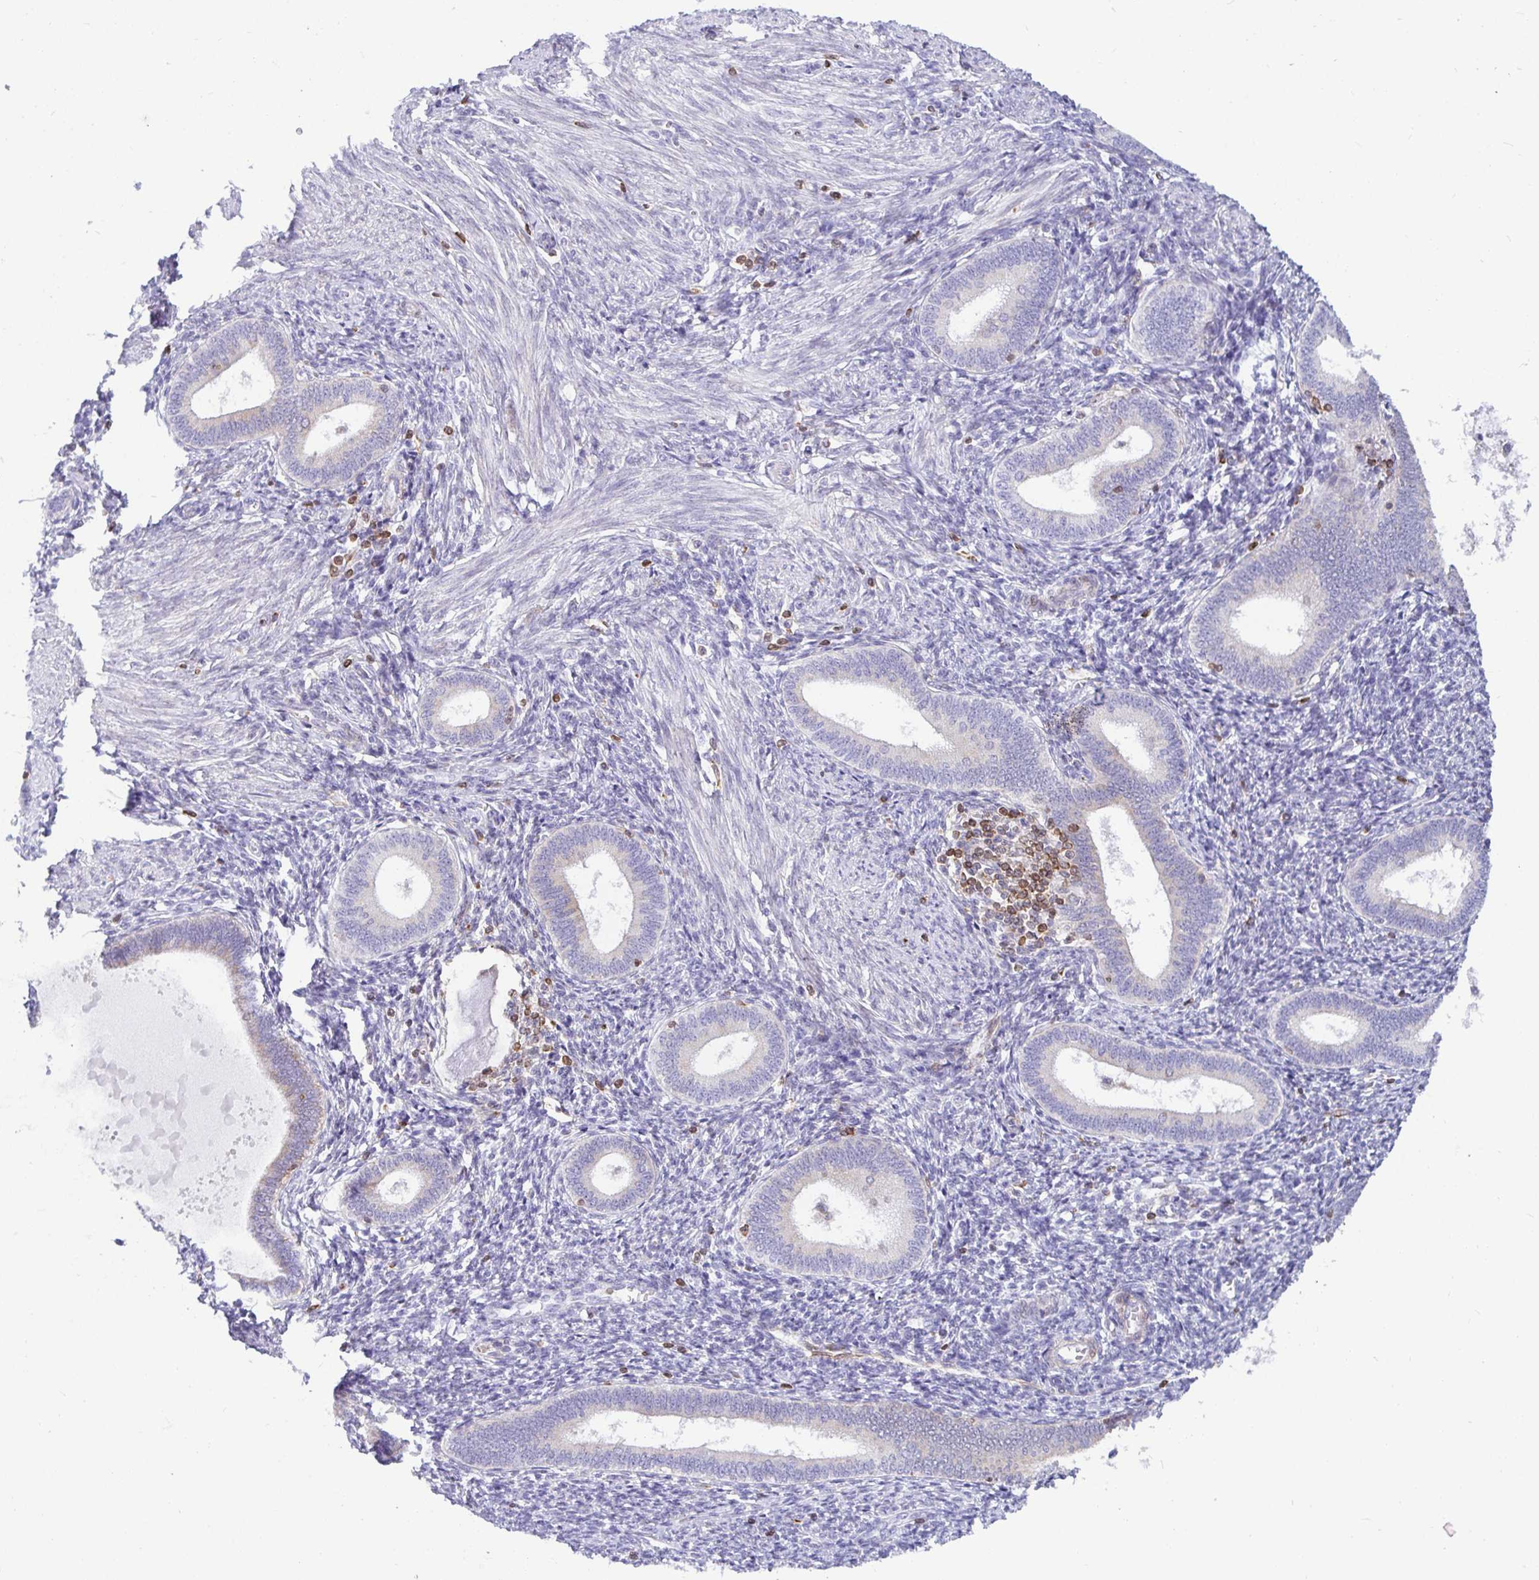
{"staining": {"intensity": "negative", "quantity": "none", "location": "none"}, "tissue": "endometrium", "cell_type": "Cells in endometrial stroma", "image_type": "normal", "snomed": [{"axis": "morphology", "description": "Normal tissue, NOS"}, {"axis": "topography", "description": "Endometrium"}], "caption": "This is an immunohistochemistry (IHC) micrograph of normal human endometrium. There is no positivity in cells in endometrial stroma.", "gene": "TP53I11", "patient": {"sex": "female", "age": 41}}